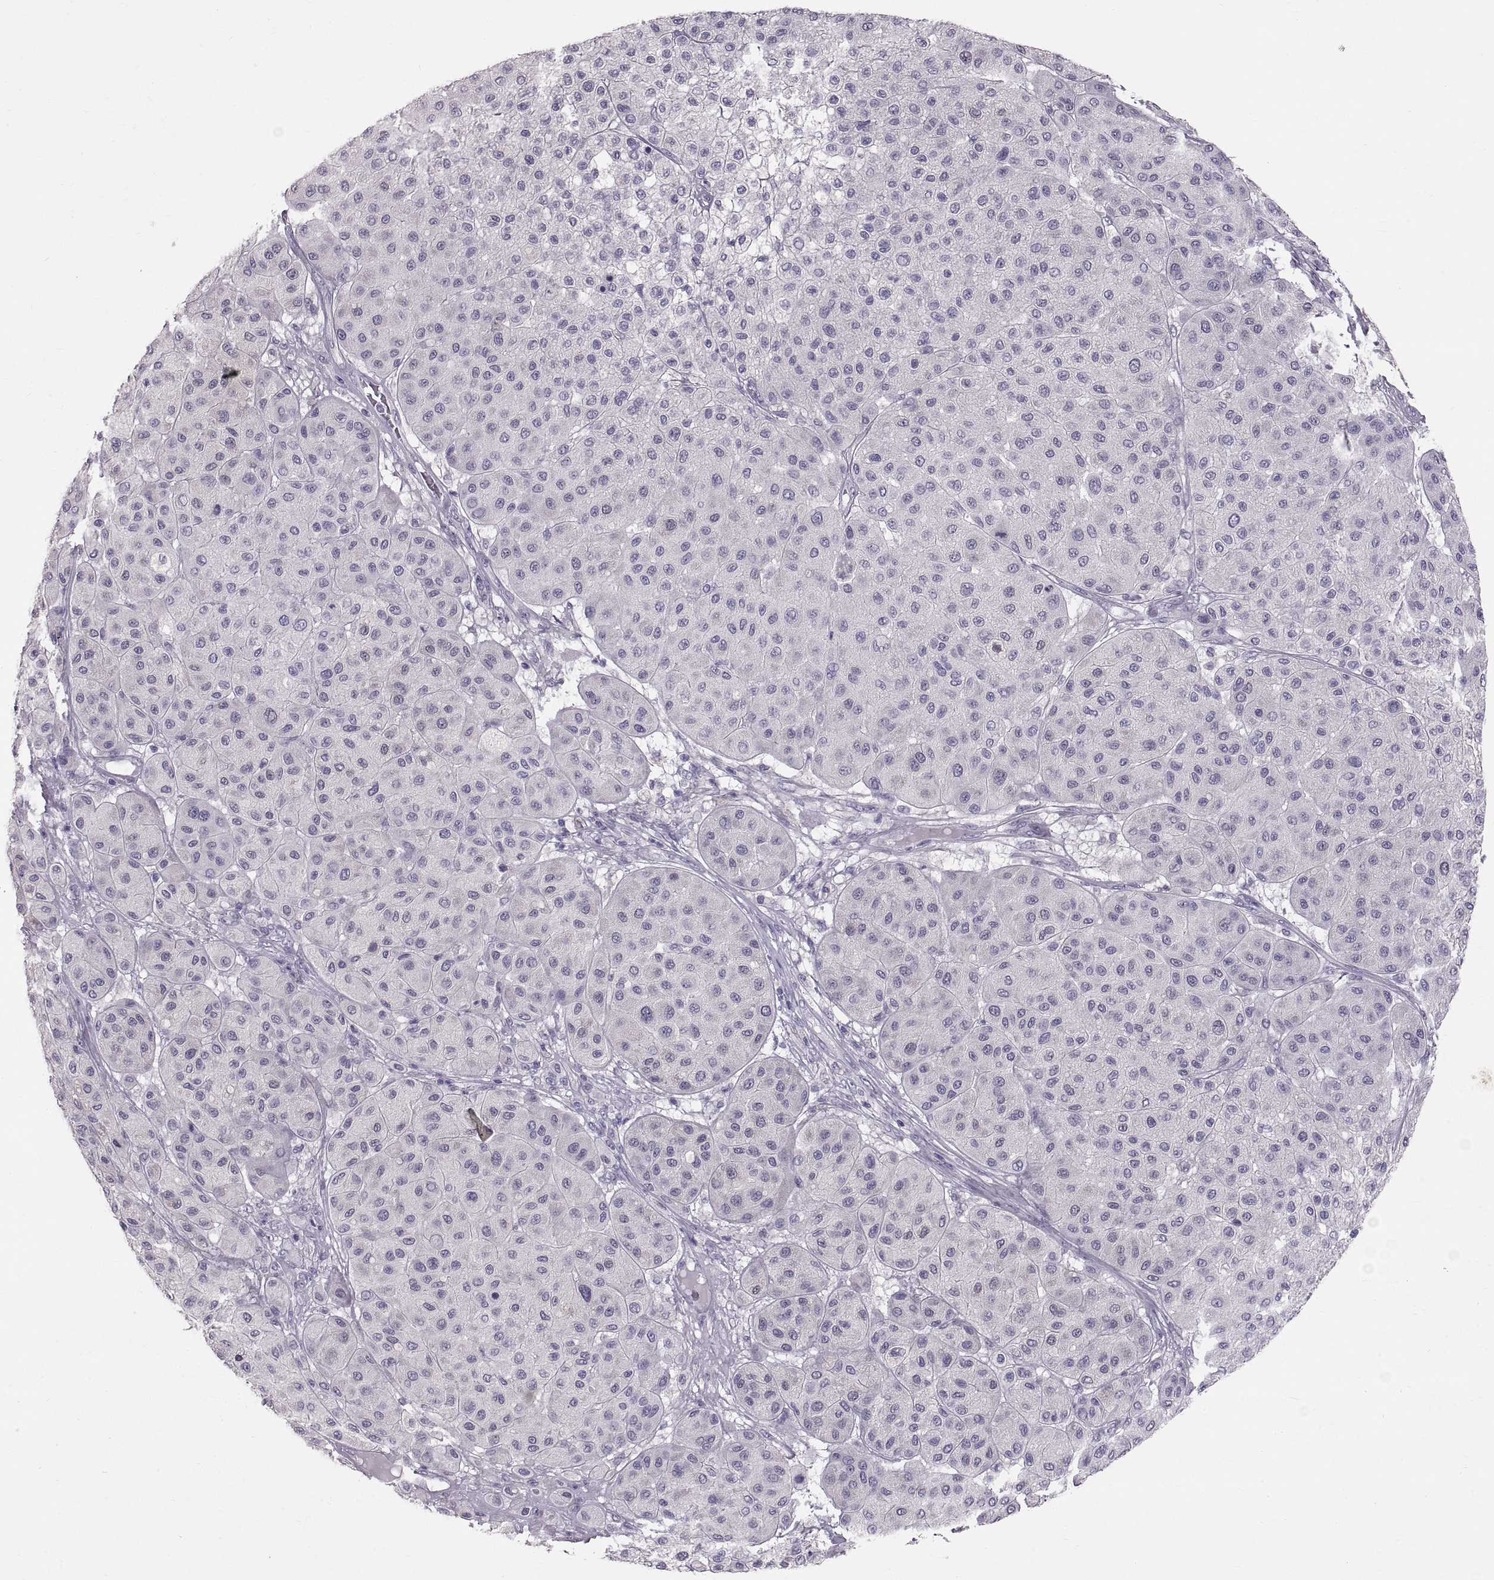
{"staining": {"intensity": "negative", "quantity": "none", "location": "none"}, "tissue": "melanoma", "cell_type": "Tumor cells", "image_type": "cancer", "snomed": [{"axis": "morphology", "description": "Malignant melanoma, Metastatic site"}, {"axis": "topography", "description": "Smooth muscle"}], "caption": "Histopathology image shows no significant protein staining in tumor cells of melanoma.", "gene": "WBP2NL", "patient": {"sex": "male", "age": 41}}